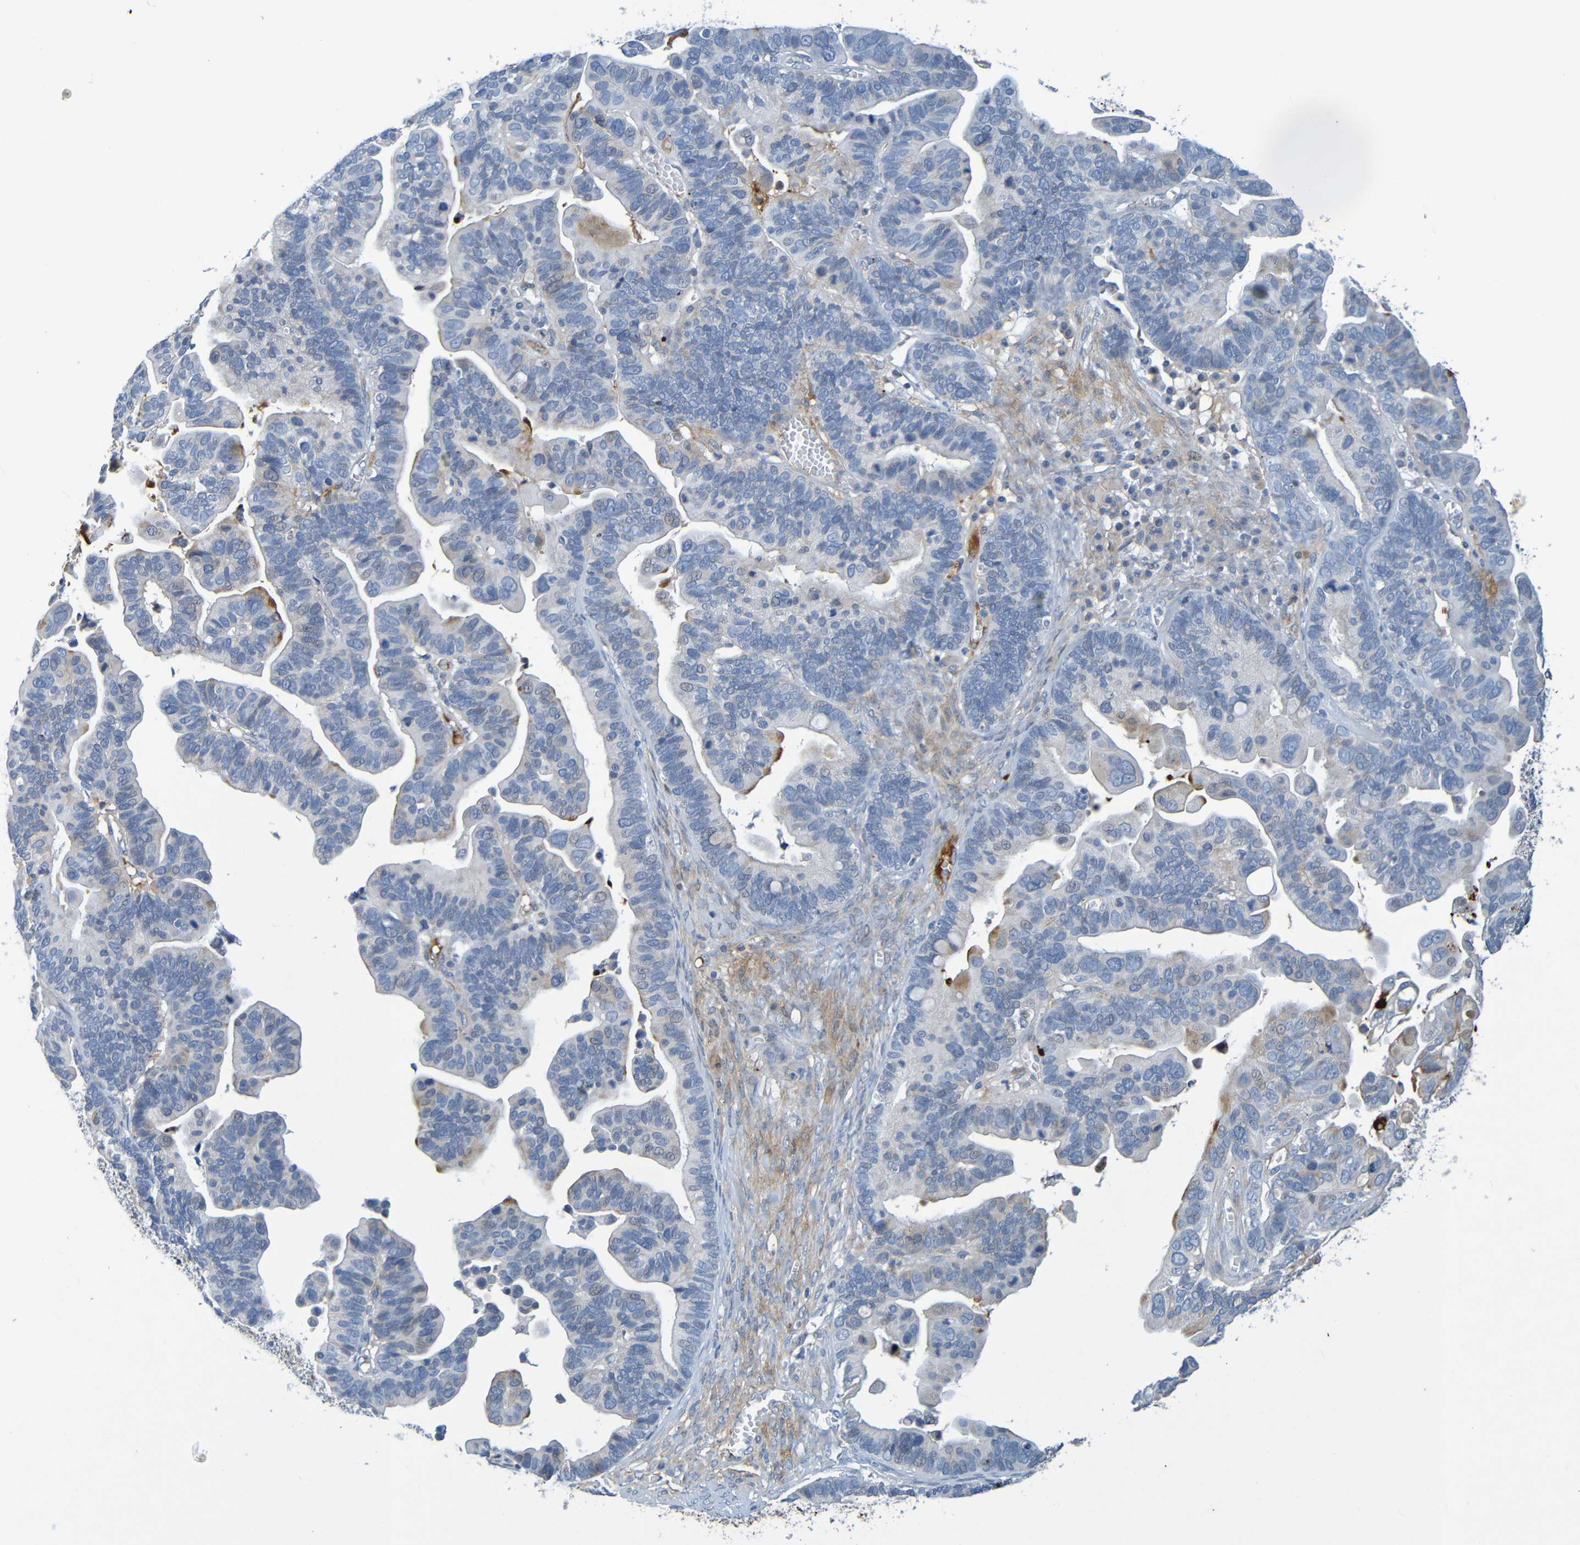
{"staining": {"intensity": "strong", "quantity": "<25%", "location": "cytoplasmic/membranous"}, "tissue": "ovarian cancer", "cell_type": "Tumor cells", "image_type": "cancer", "snomed": [{"axis": "morphology", "description": "Cystadenocarcinoma, serous, NOS"}, {"axis": "topography", "description": "Ovary"}], "caption": "Protein analysis of ovarian cancer (serous cystadenocarcinoma) tissue reveals strong cytoplasmic/membranous positivity in about <25% of tumor cells. The staining was performed using DAB (3,3'-diaminobenzidine) to visualize the protein expression in brown, while the nuclei were stained in blue with hematoxylin (Magnification: 20x).", "gene": "IL10", "patient": {"sex": "female", "age": 56}}